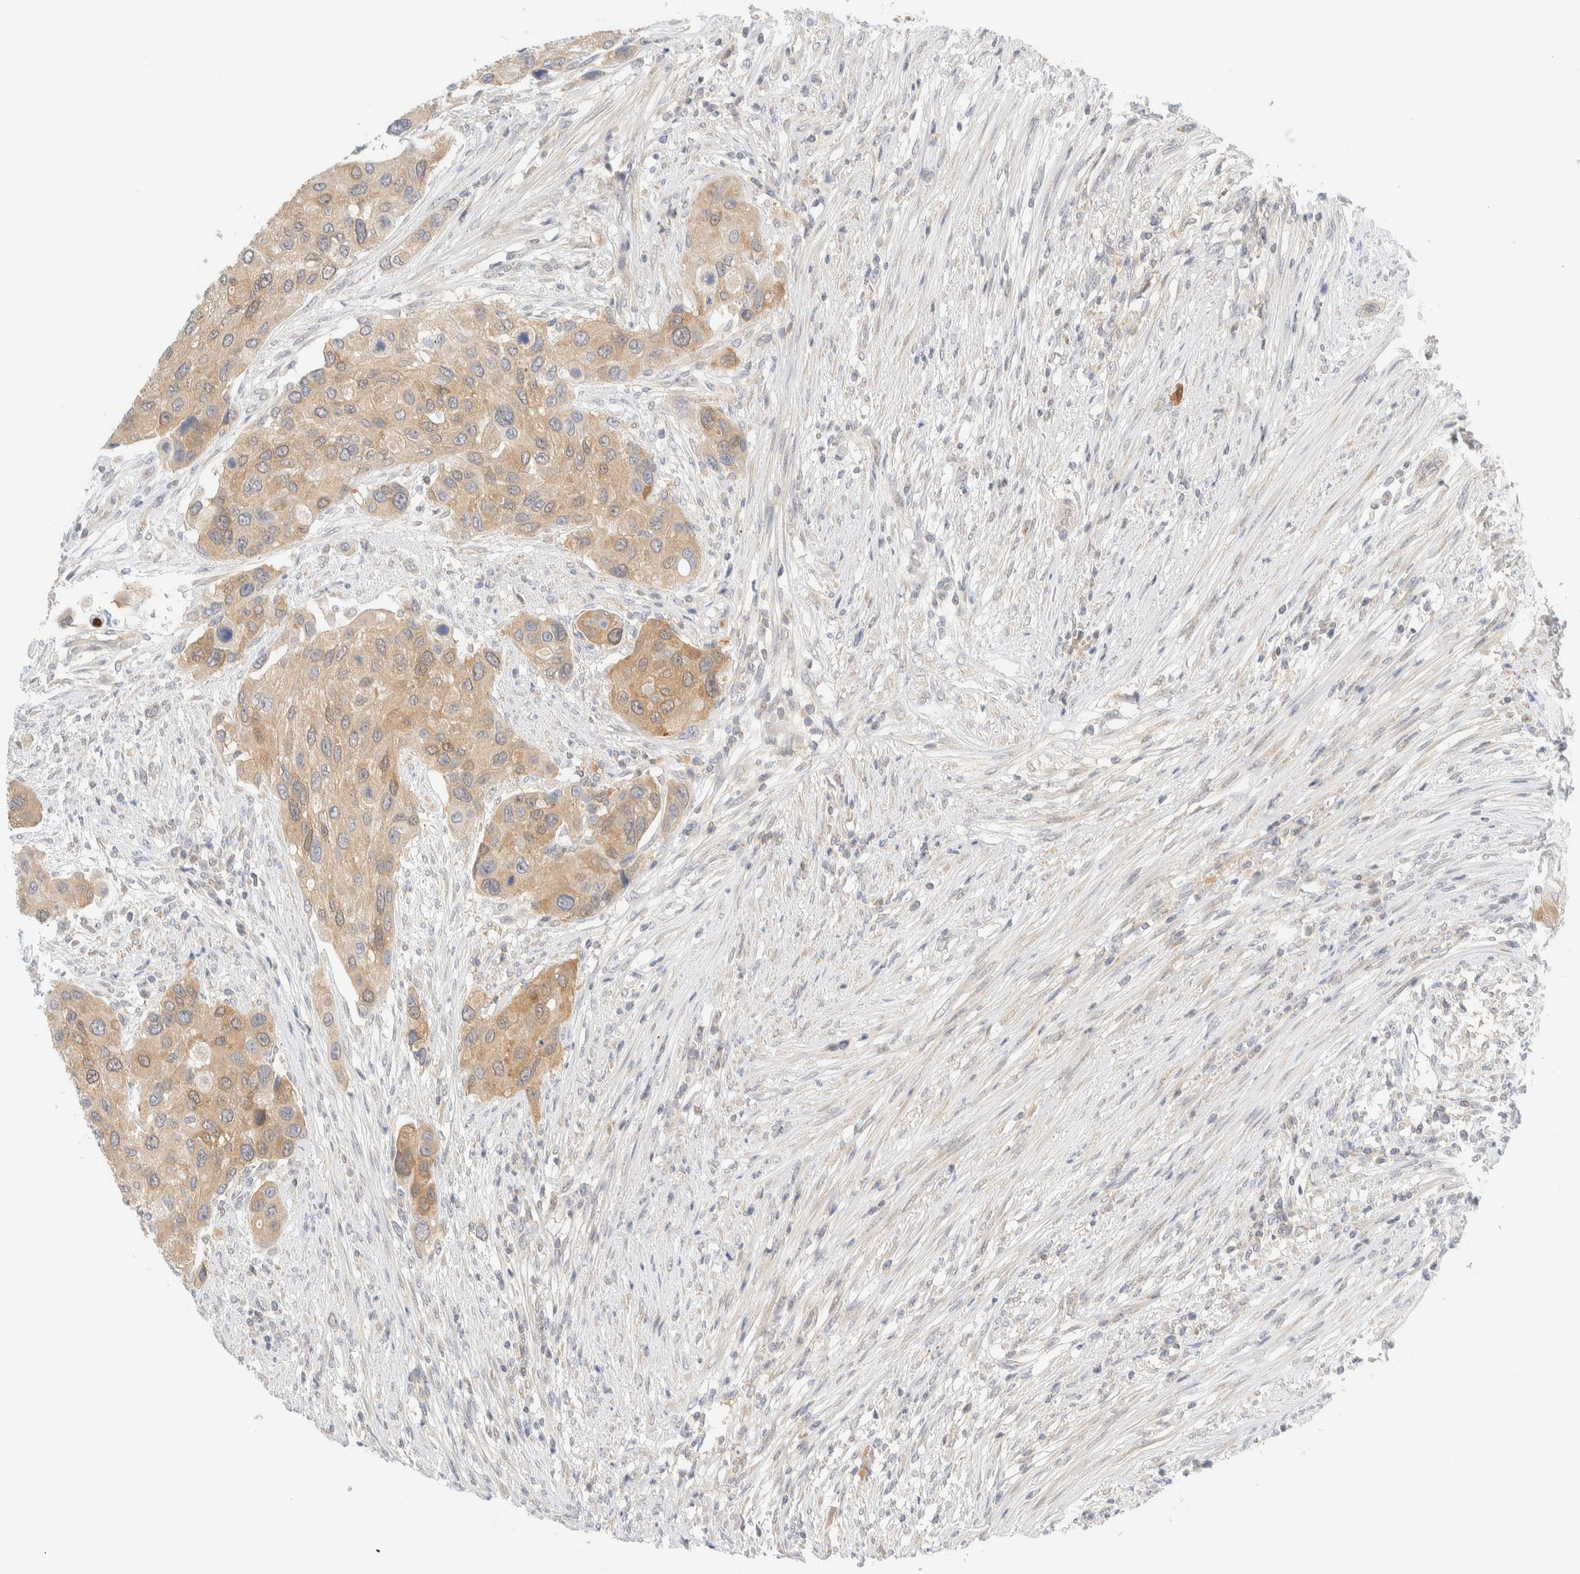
{"staining": {"intensity": "weak", "quantity": ">75%", "location": "cytoplasmic/membranous"}, "tissue": "urothelial cancer", "cell_type": "Tumor cells", "image_type": "cancer", "snomed": [{"axis": "morphology", "description": "Urothelial carcinoma, High grade"}, {"axis": "topography", "description": "Urinary bladder"}], "caption": "Protein analysis of urothelial cancer tissue reveals weak cytoplasmic/membranous positivity in approximately >75% of tumor cells. (brown staining indicates protein expression, while blue staining denotes nuclei).", "gene": "PCYT2", "patient": {"sex": "female", "age": 56}}